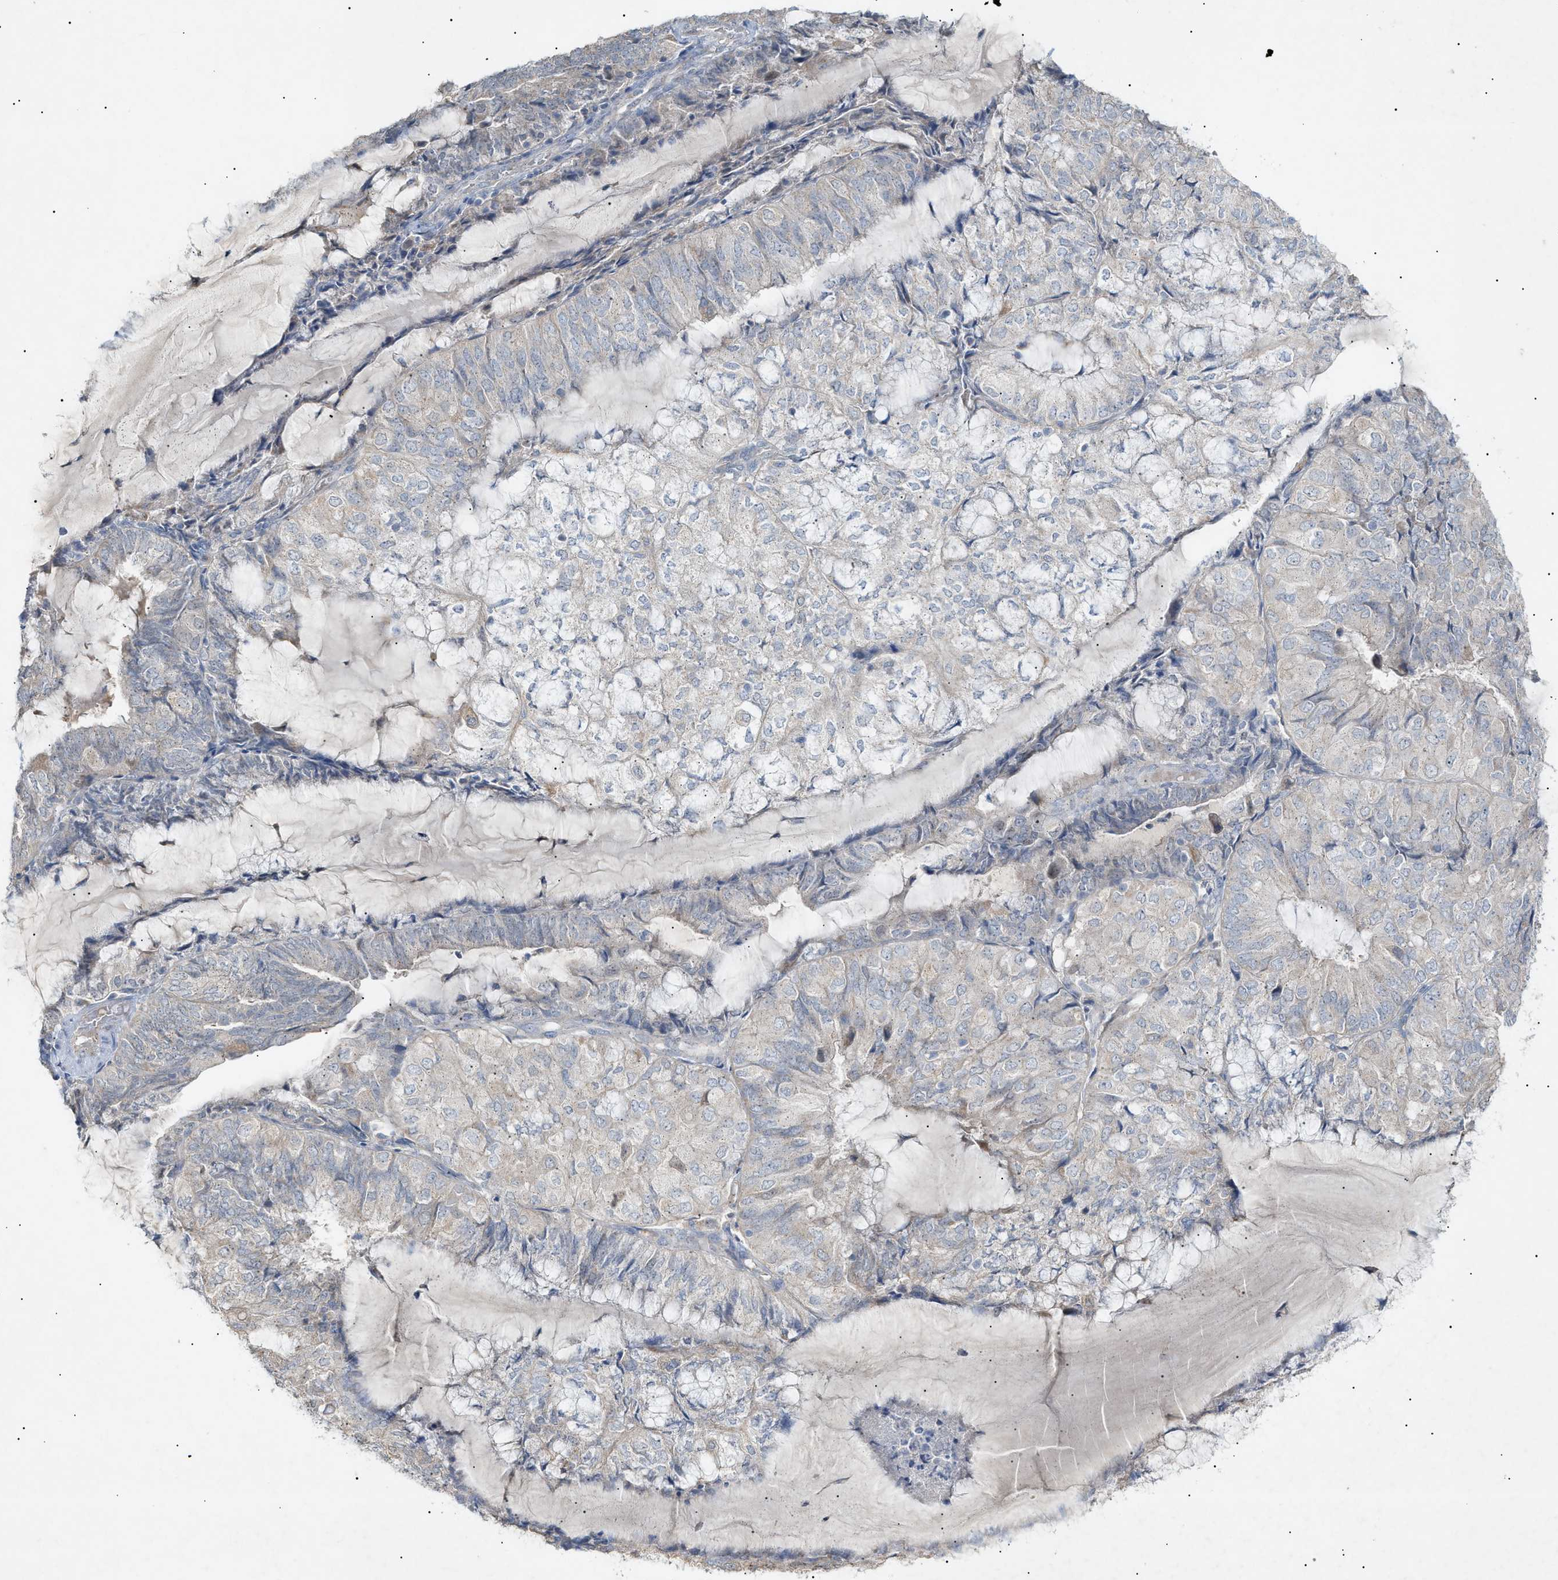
{"staining": {"intensity": "negative", "quantity": "none", "location": "none"}, "tissue": "endometrial cancer", "cell_type": "Tumor cells", "image_type": "cancer", "snomed": [{"axis": "morphology", "description": "Adenocarcinoma, NOS"}, {"axis": "topography", "description": "Endometrium"}], "caption": "Tumor cells show no significant staining in endometrial cancer.", "gene": "SLC25A31", "patient": {"sex": "female", "age": 81}}